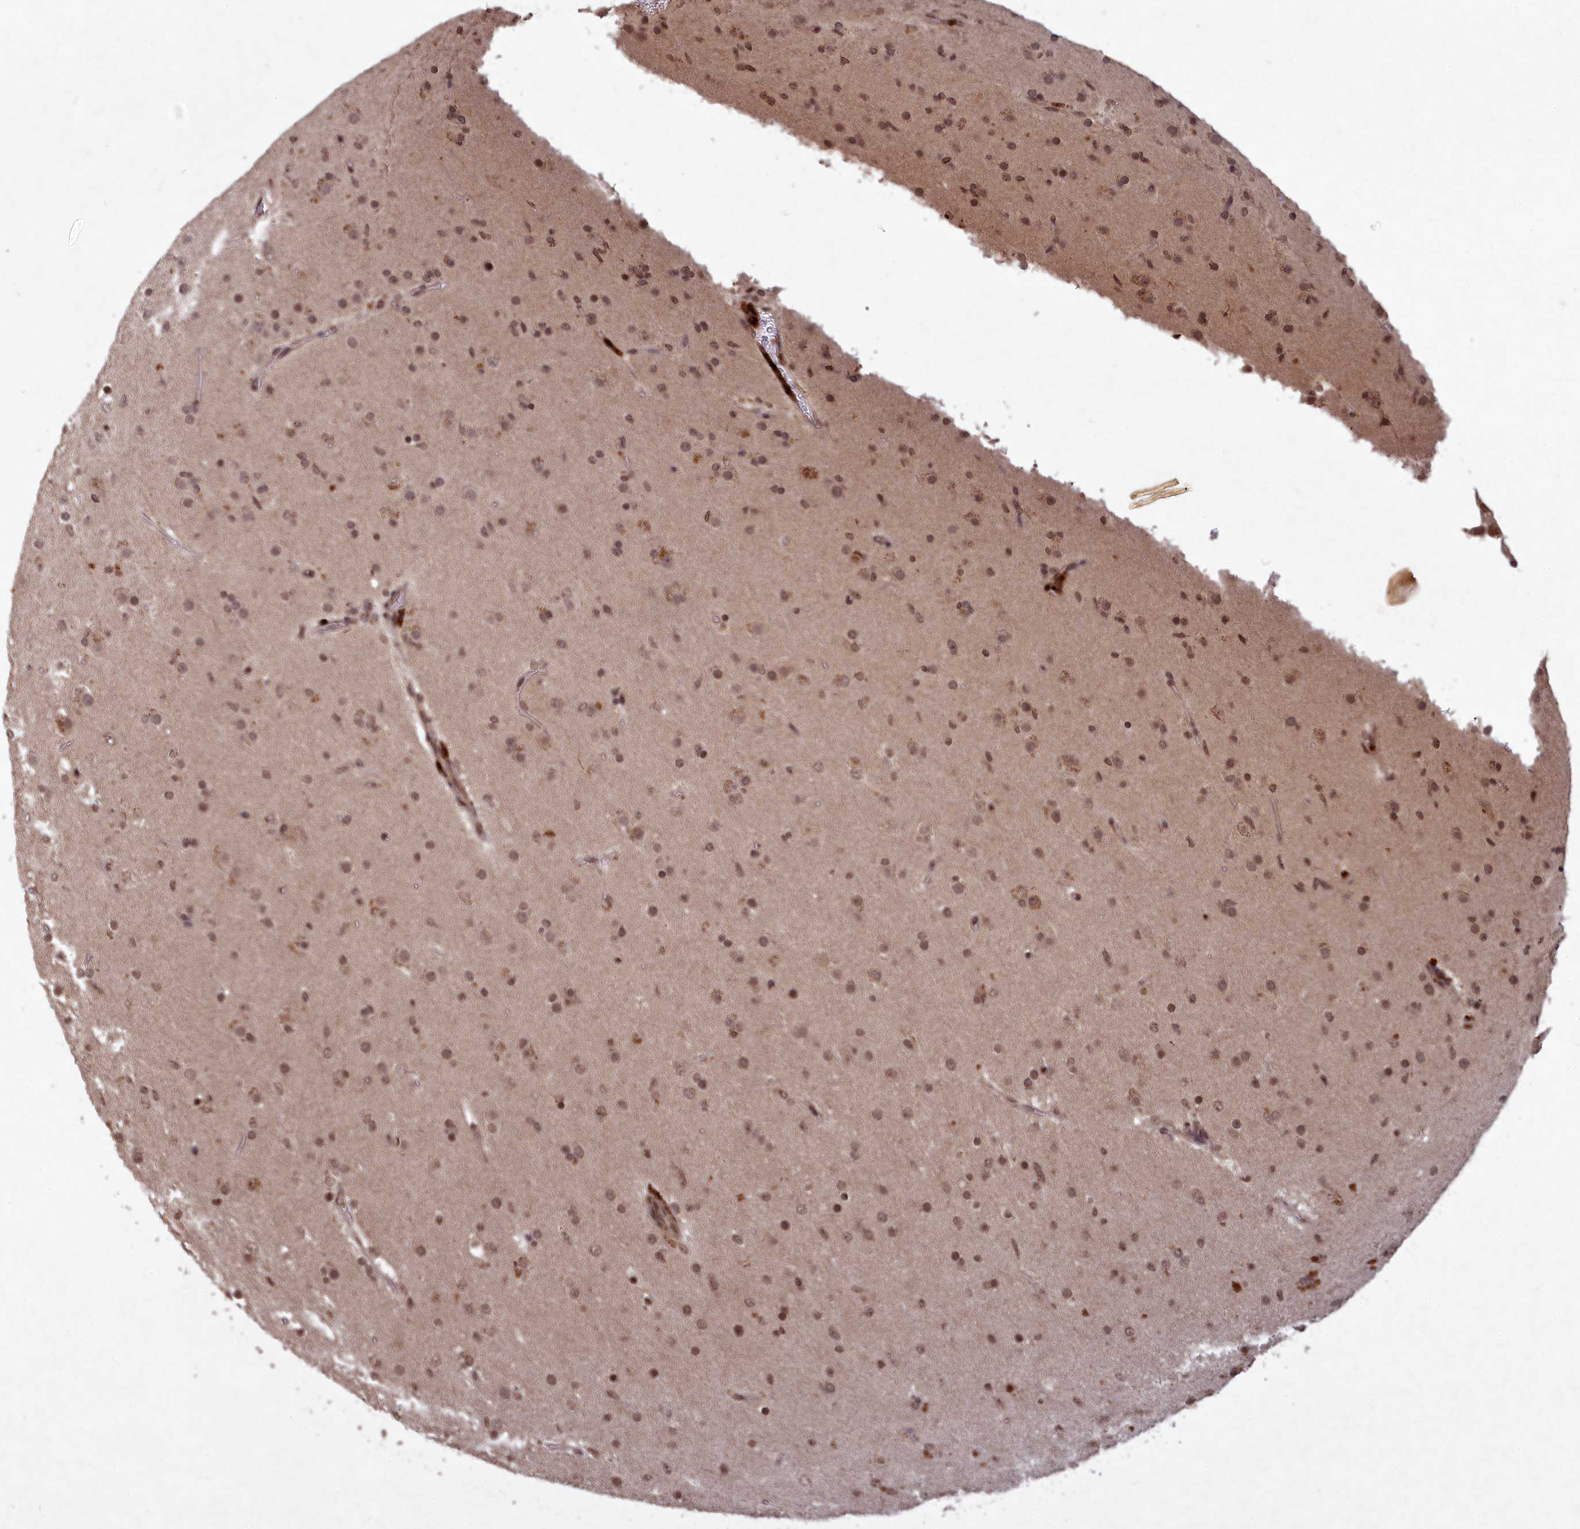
{"staining": {"intensity": "moderate", "quantity": ">75%", "location": "nuclear"}, "tissue": "glioma", "cell_type": "Tumor cells", "image_type": "cancer", "snomed": [{"axis": "morphology", "description": "Glioma, malignant, Low grade"}, {"axis": "topography", "description": "Brain"}], "caption": "Malignant low-grade glioma stained with a protein marker shows moderate staining in tumor cells.", "gene": "SRMS", "patient": {"sex": "male", "age": 65}}